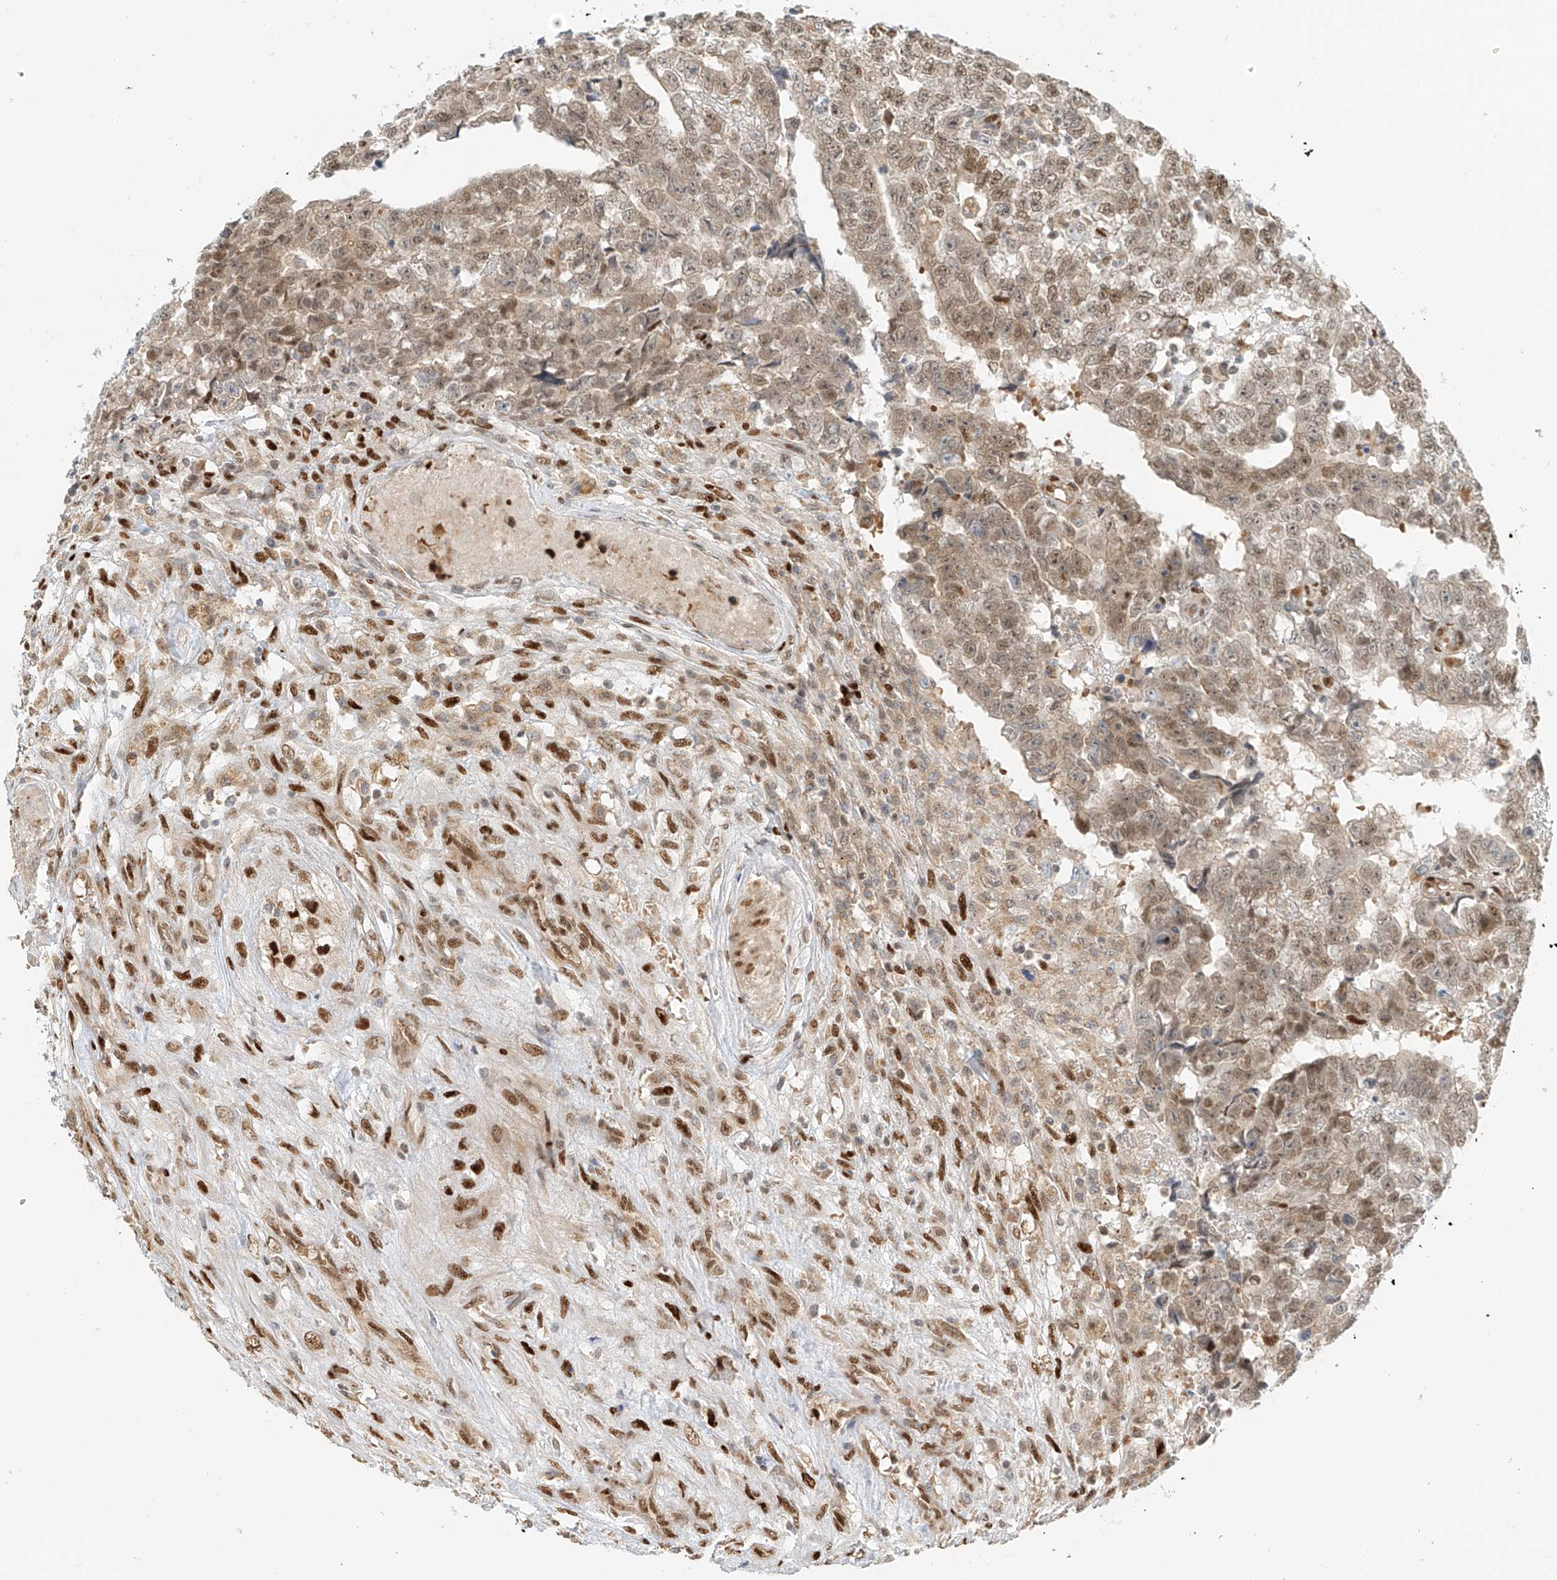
{"staining": {"intensity": "moderate", "quantity": ">75%", "location": "cytoplasmic/membranous,nuclear"}, "tissue": "testis cancer", "cell_type": "Tumor cells", "image_type": "cancer", "snomed": [{"axis": "morphology", "description": "Carcinoma, Embryonal, NOS"}, {"axis": "topography", "description": "Testis"}], "caption": "Protein staining exhibits moderate cytoplasmic/membranous and nuclear positivity in about >75% of tumor cells in testis cancer (embryonal carcinoma).", "gene": "ZNF514", "patient": {"sex": "male", "age": 25}}